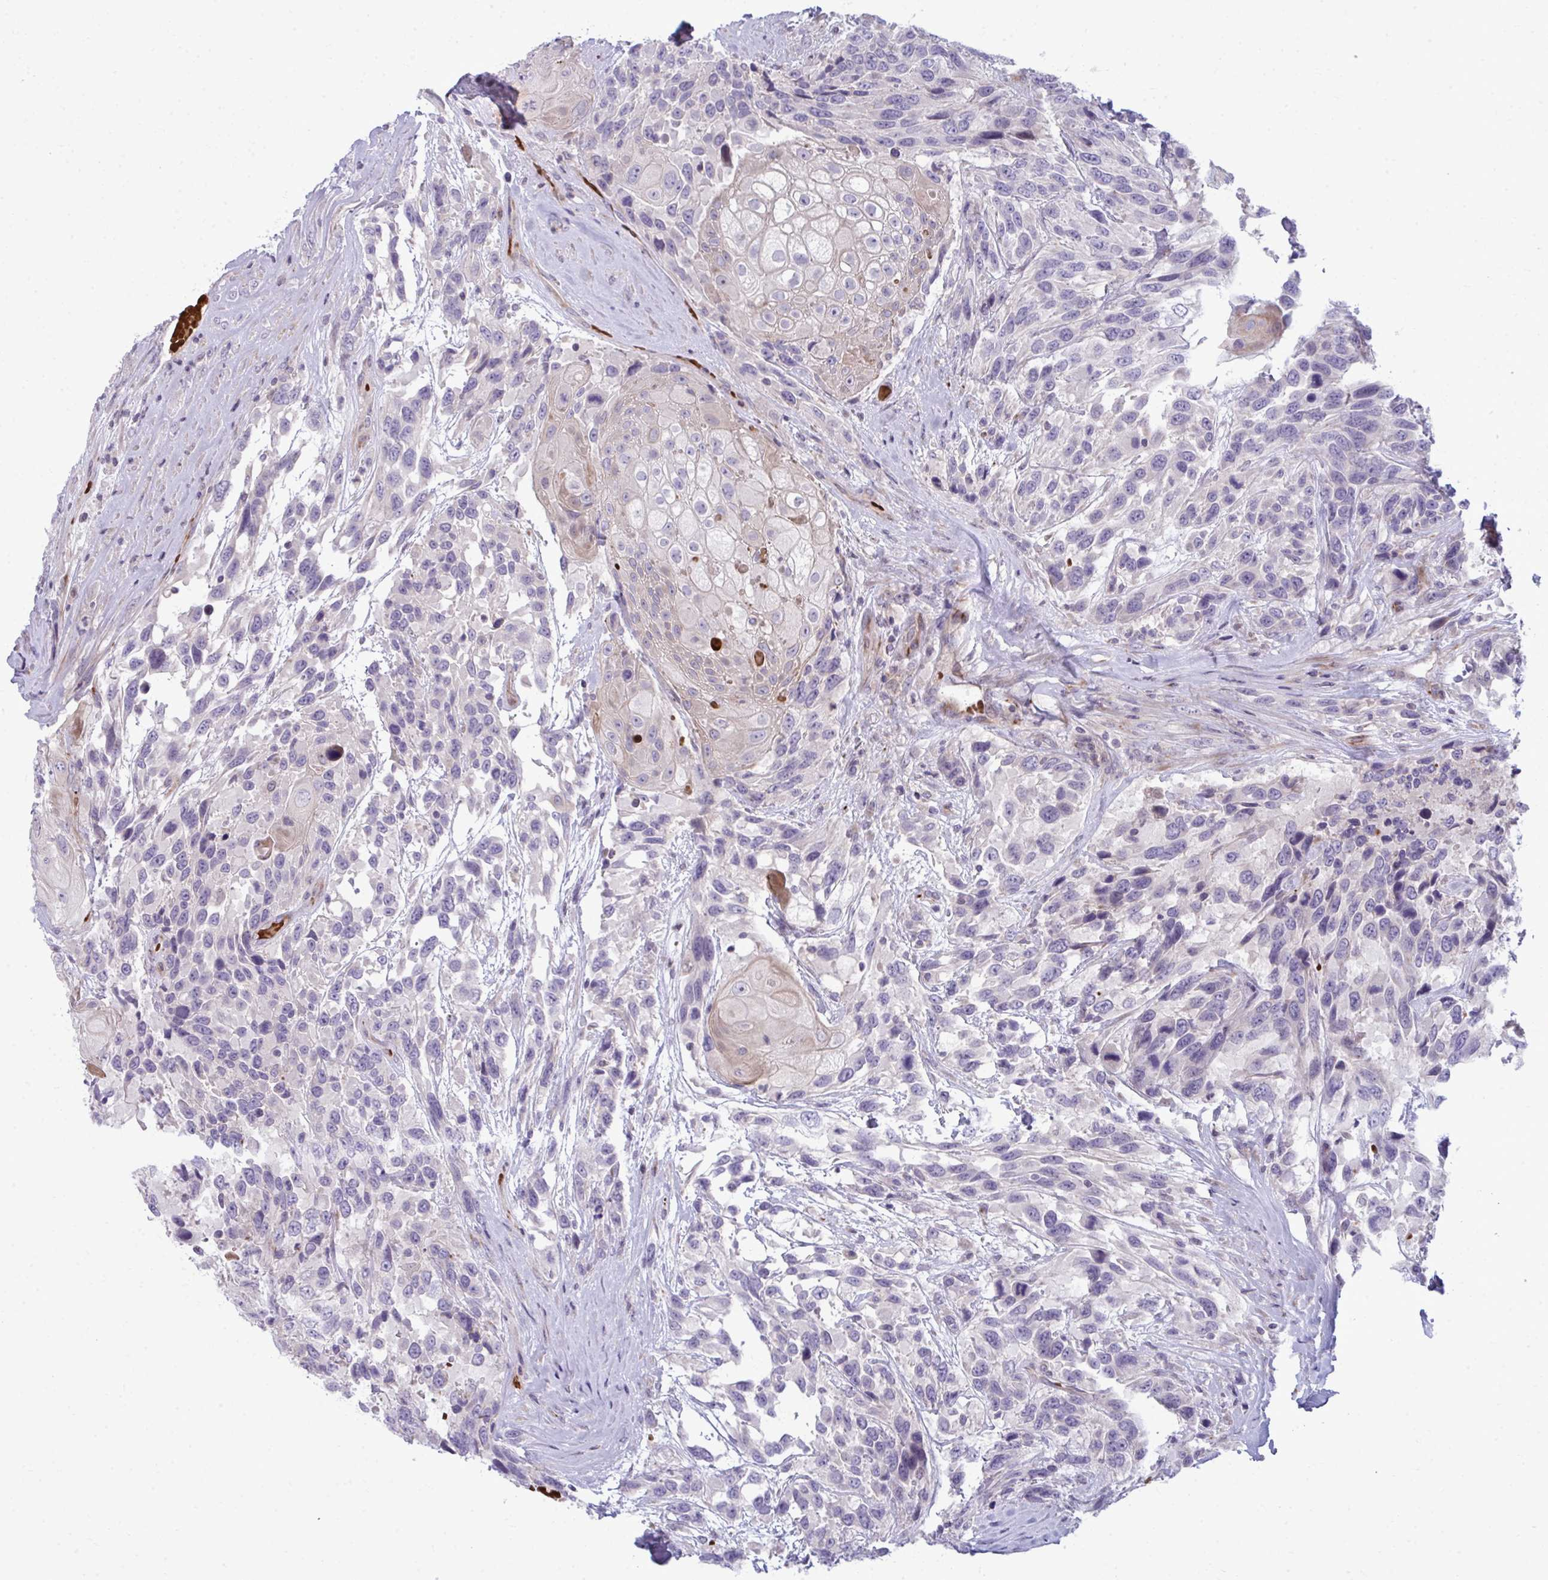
{"staining": {"intensity": "negative", "quantity": "none", "location": "none"}, "tissue": "urothelial cancer", "cell_type": "Tumor cells", "image_type": "cancer", "snomed": [{"axis": "morphology", "description": "Urothelial carcinoma, High grade"}, {"axis": "topography", "description": "Urinary bladder"}], "caption": "Urothelial cancer stained for a protein using IHC displays no staining tumor cells.", "gene": "SLC14A1", "patient": {"sex": "female", "age": 70}}